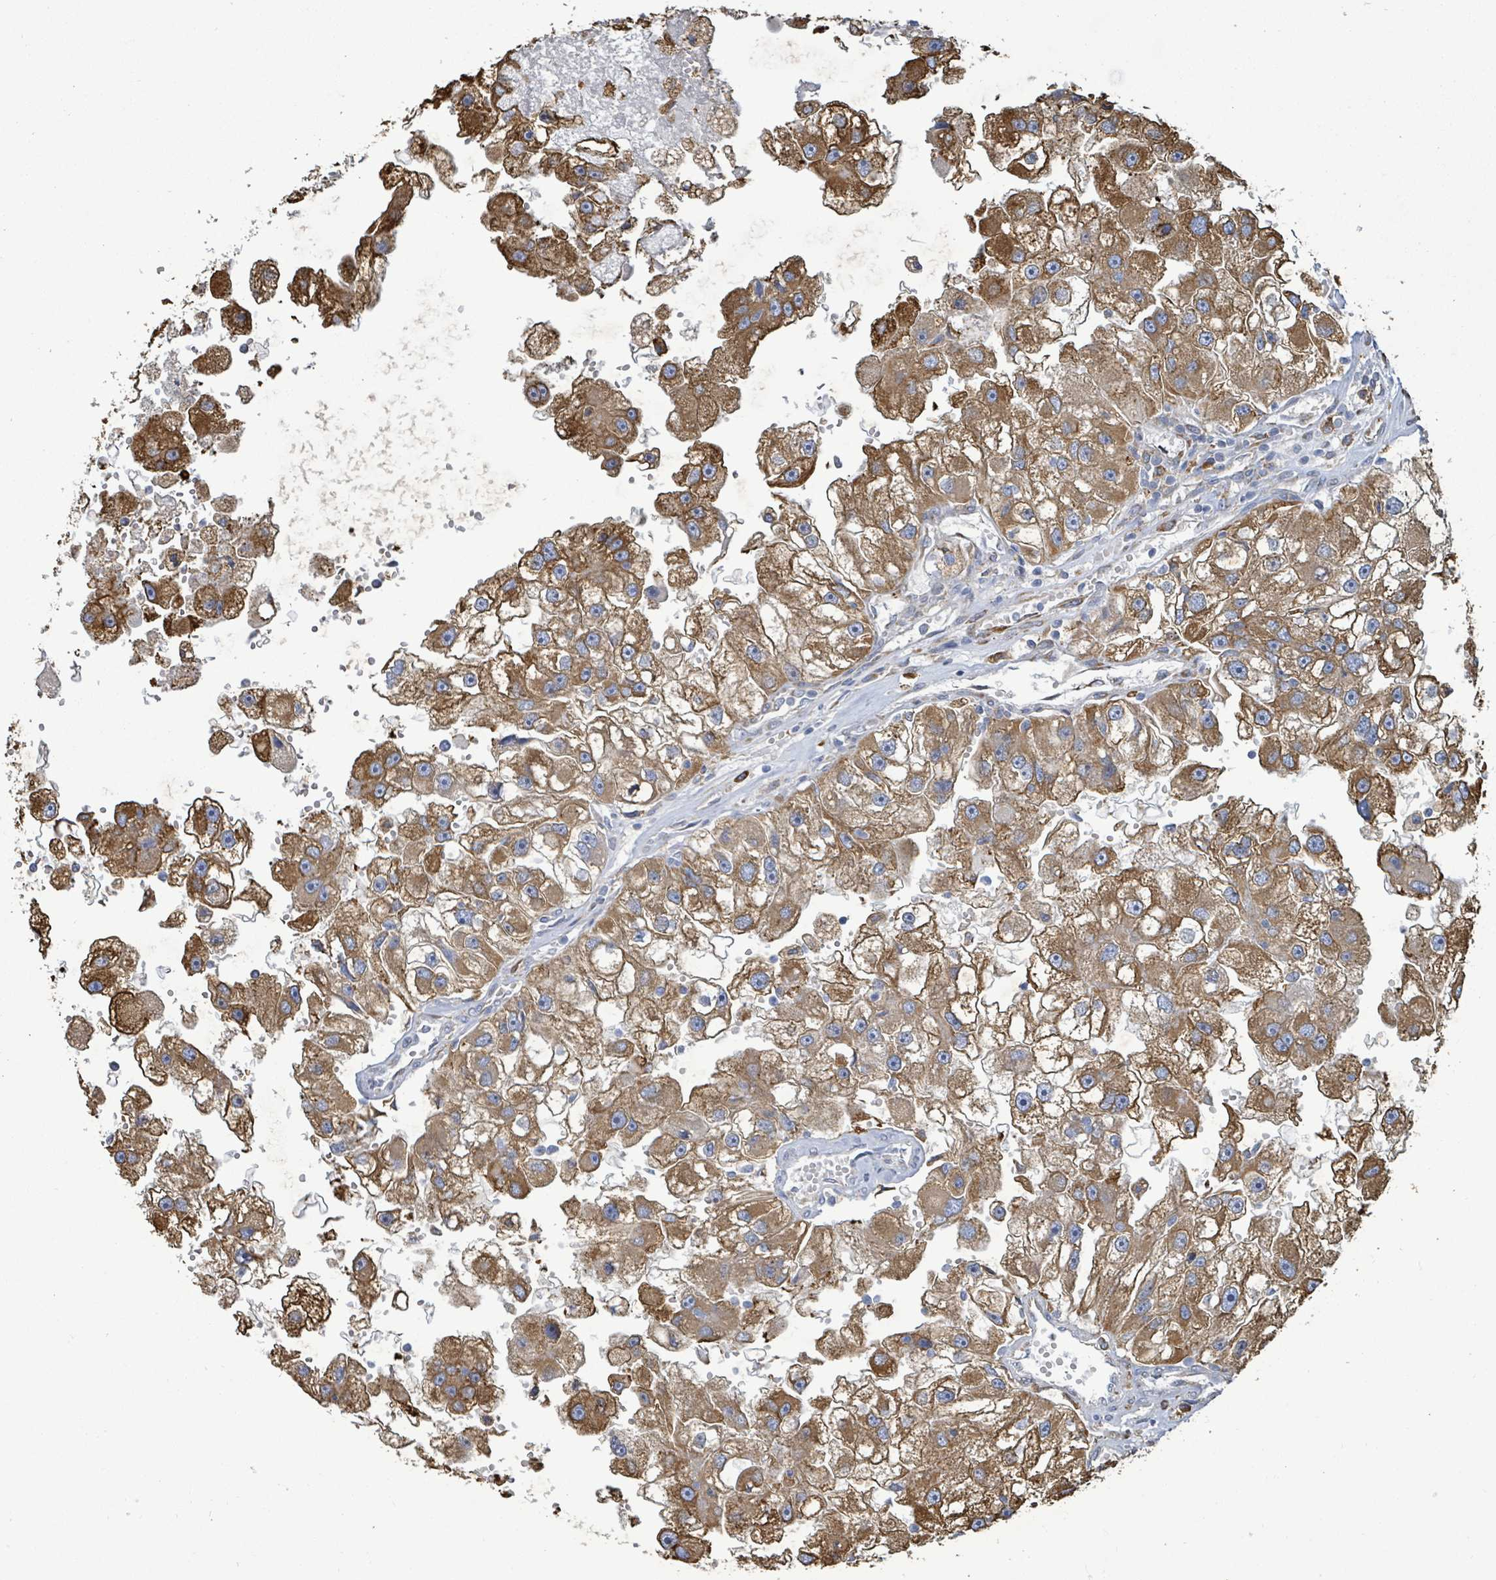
{"staining": {"intensity": "moderate", "quantity": ">75%", "location": "cytoplasmic/membranous"}, "tissue": "renal cancer", "cell_type": "Tumor cells", "image_type": "cancer", "snomed": [{"axis": "morphology", "description": "Adenocarcinoma, NOS"}, {"axis": "topography", "description": "Kidney"}], "caption": "Immunohistochemistry (IHC) staining of renal cancer (adenocarcinoma), which demonstrates medium levels of moderate cytoplasmic/membranous positivity in about >75% of tumor cells indicating moderate cytoplasmic/membranous protein staining. The staining was performed using DAB (brown) for protein detection and nuclei were counterstained in hematoxylin (blue).", "gene": "RFPL4A", "patient": {"sex": "male", "age": 63}}